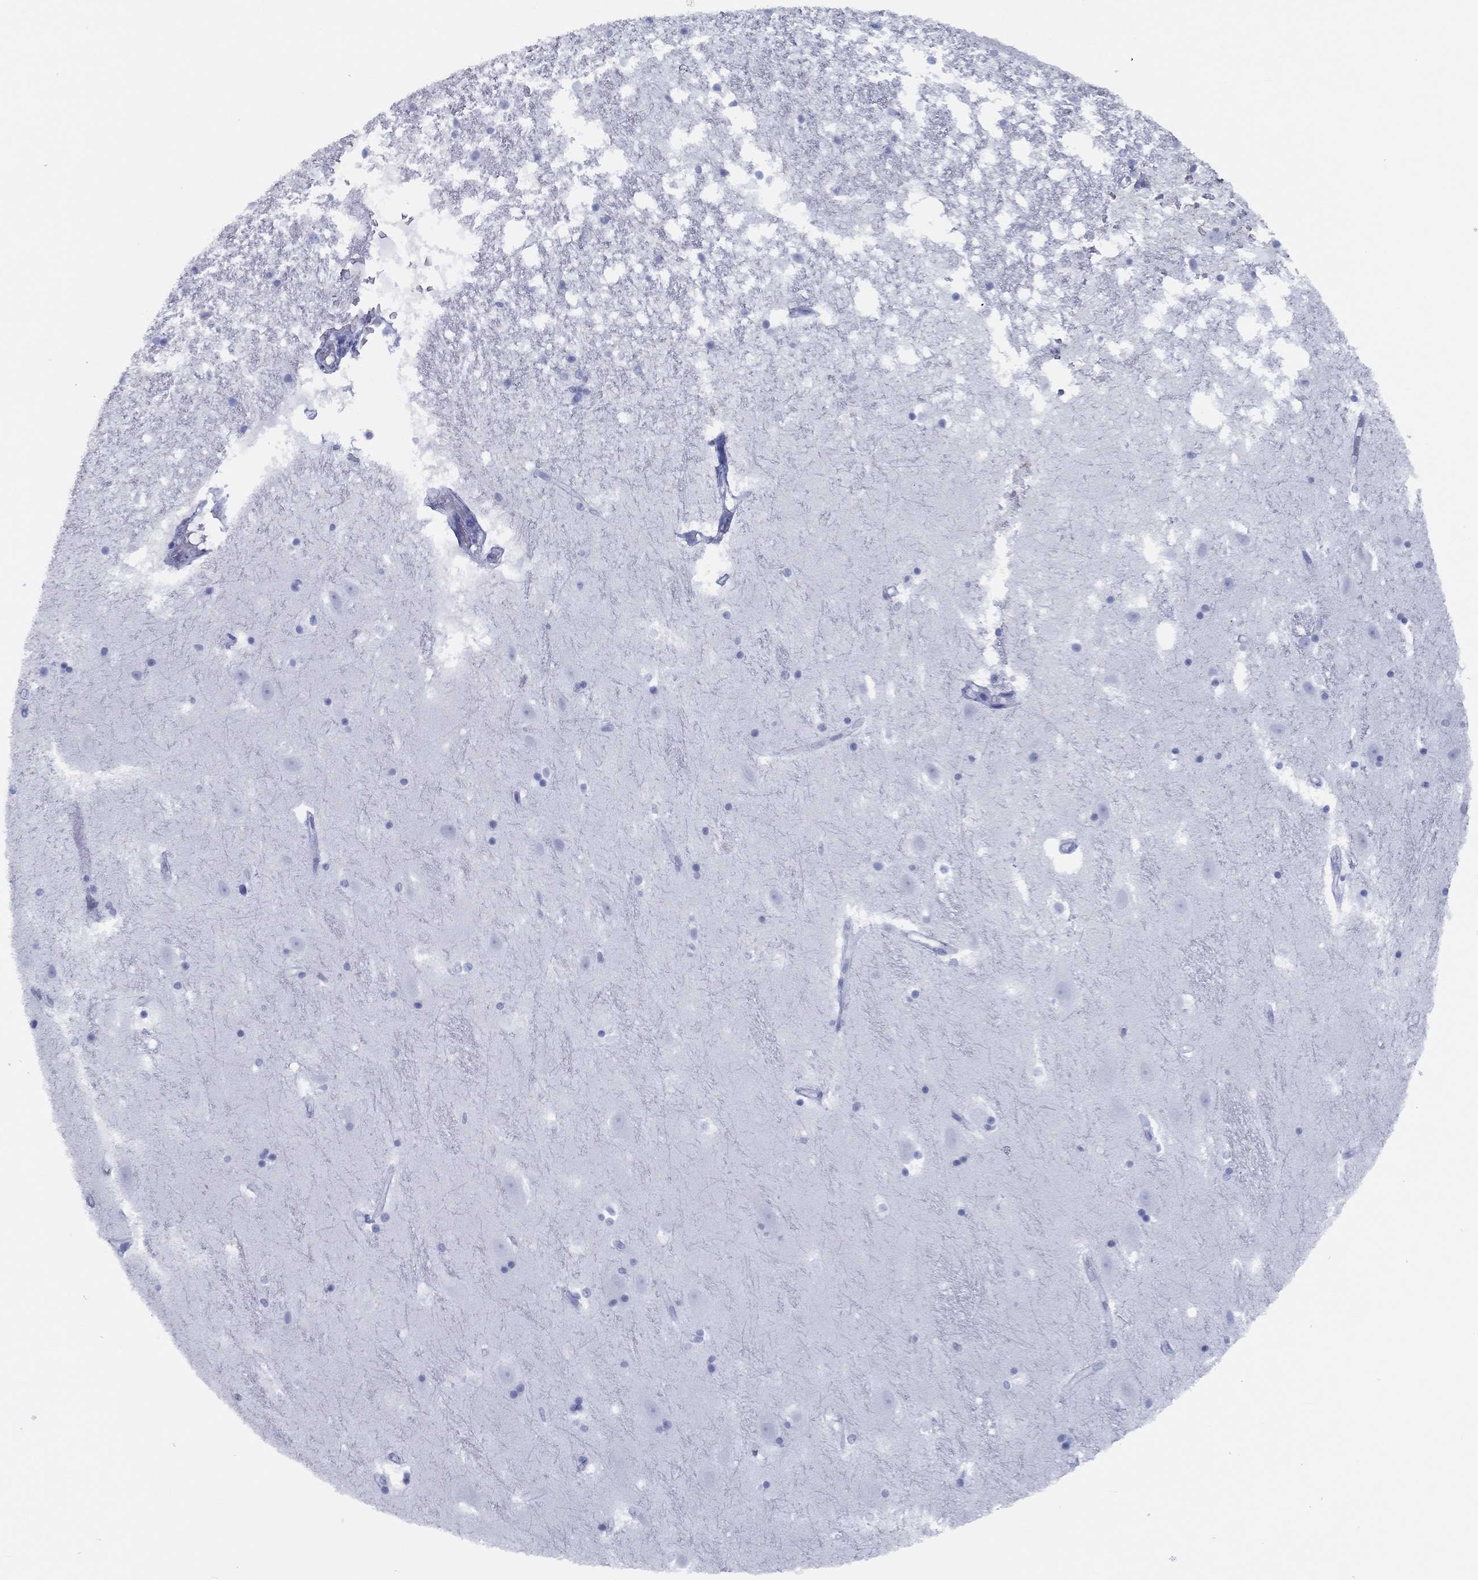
{"staining": {"intensity": "negative", "quantity": "none", "location": "none"}, "tissue": "hippocampus", "cell_type": "Glial cells", "image_type": "normal", "snomed": [{"axis": "morphology", "description": "Normal tissue, NOS"}, {"axis": "topography", "description": "Hippocampus"}], "caption": "Hippocampus stained for a protein using IHC demonstrates no staining glial cells.", "gene": "TMEM252", "patient": {"sex": "male", "age": 49}}